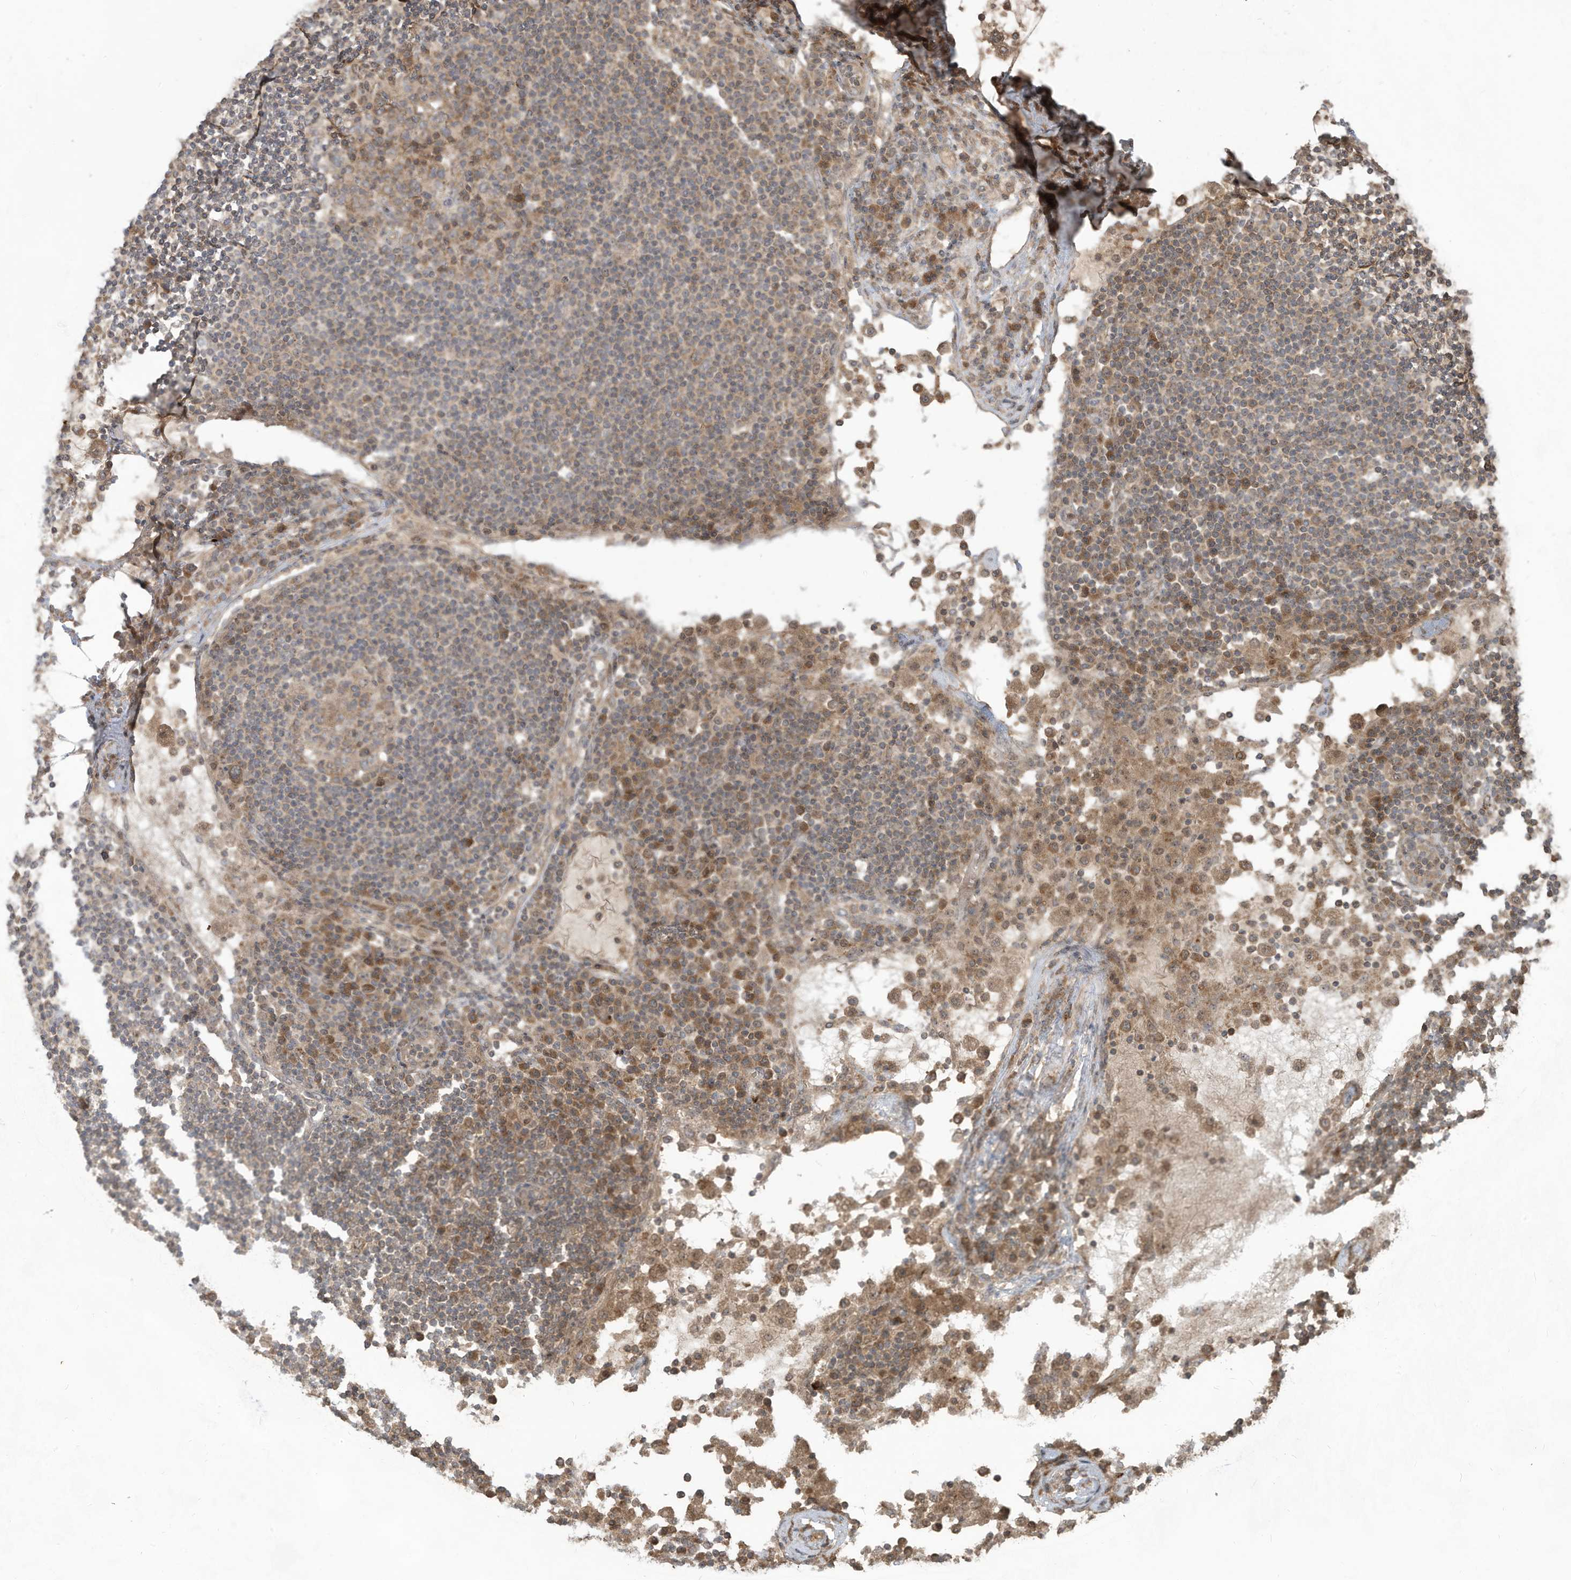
{"staining": {"intensity": "weak", "quantity": ">75%", "location": "cytoplasmic/membranous"}, "tissue": "lymph node", "cell_type": "Germinal center cells", "image_type": "normal", "snomed": [{"axis": "morphology", "description": "Normal tissue, NOS"}, {"axis": "topography", "description": "Lymph node"}], "caption": "Germinal center cells exhibit low levels of weak cytoplasmic/membranous staining in about >75% of cells in unremarkable human lymph node. The staining was performed using DAB (3,3'-diaminobenzidine), with brown indicating positive protein expression. Nuclei are stained blue with hematoxylin.", "gene": "CARF", "patient": {"sex": "female", "age": 53}}